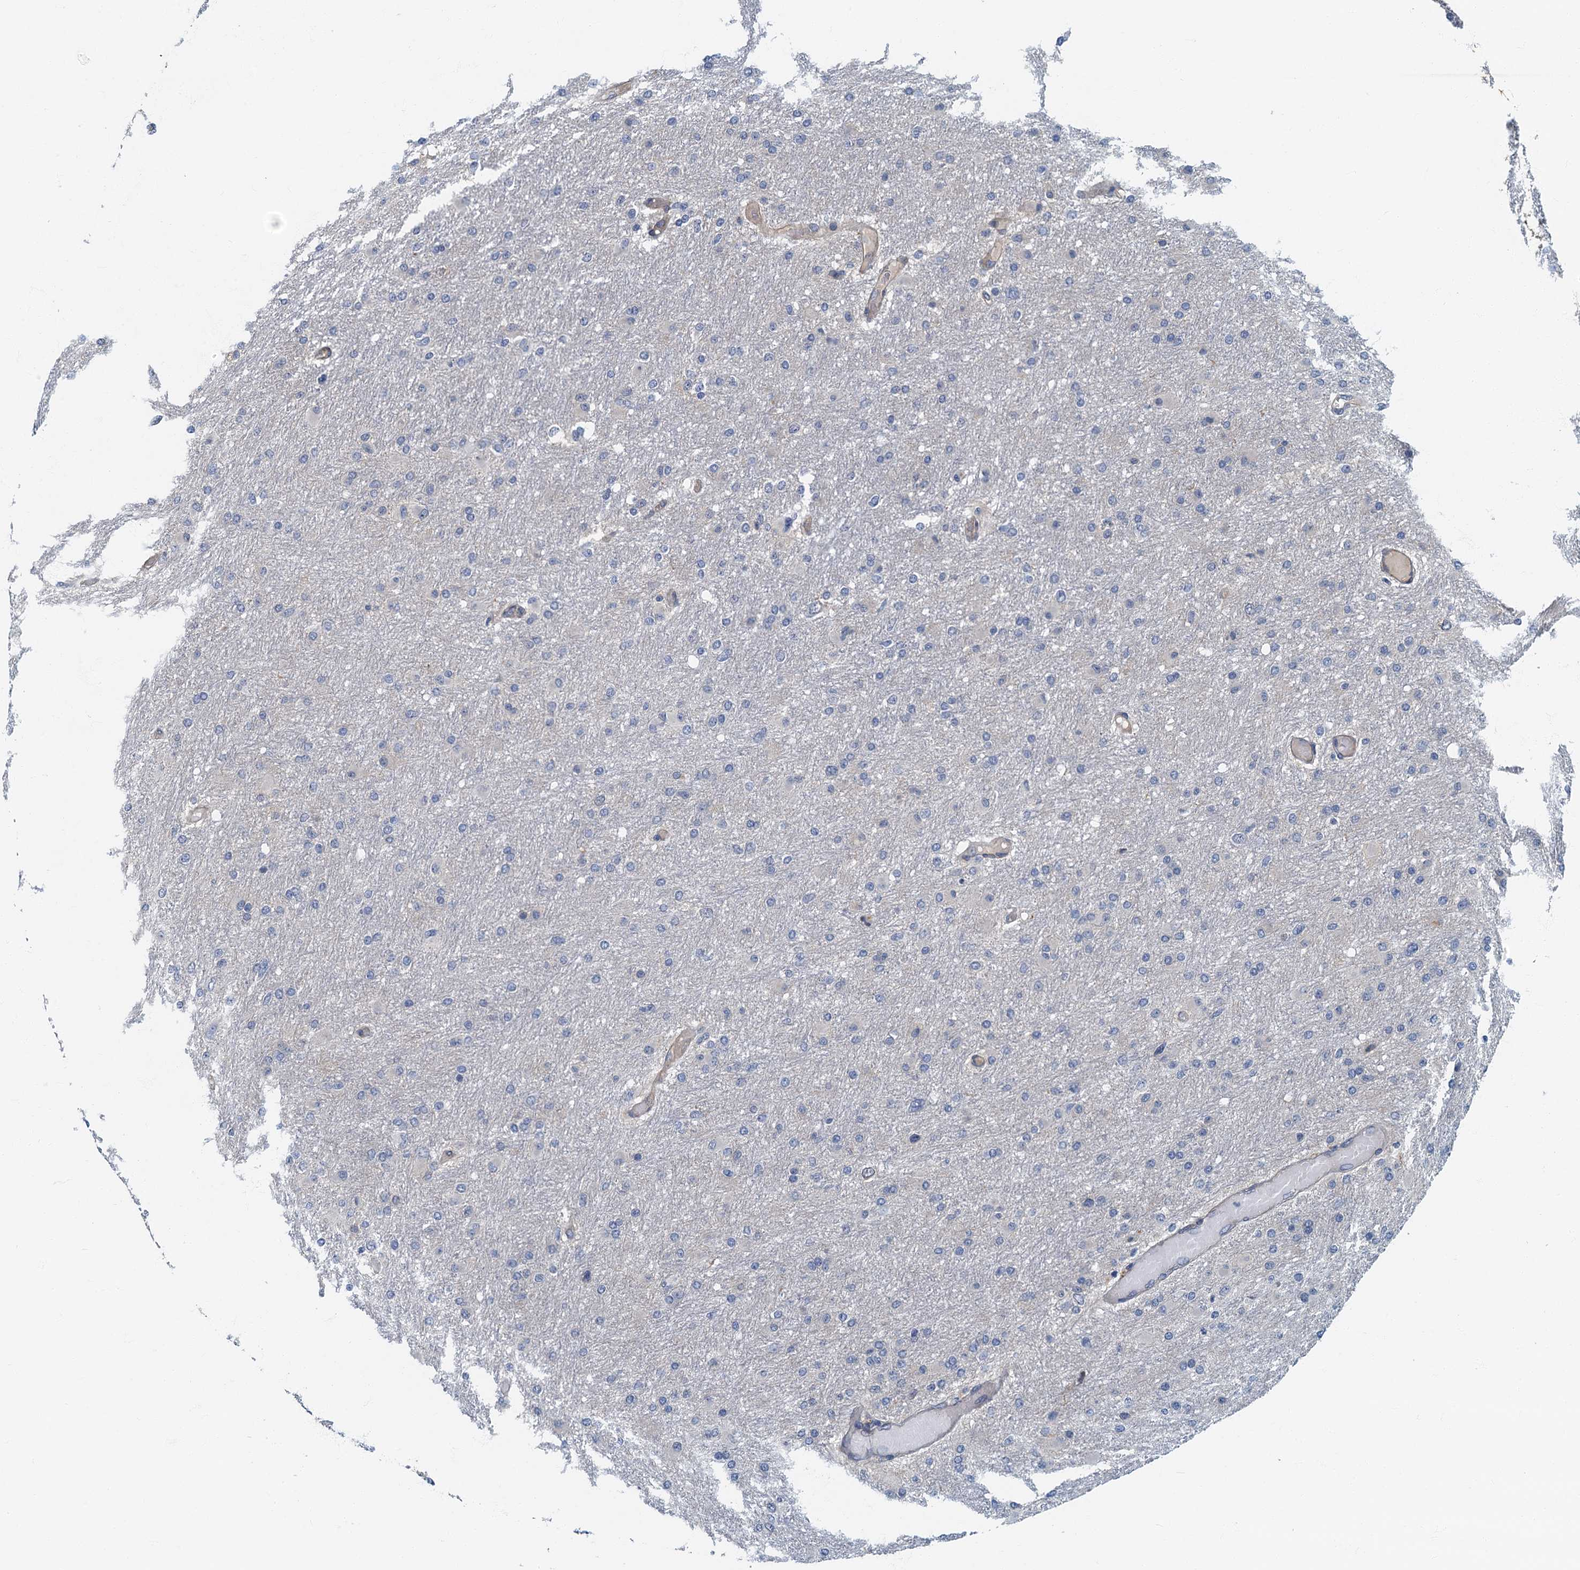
{"staining": {"intensity": "negative", "quantity": "none", "location": "none"}, "tissue": "glioma", "cell_type": "Tumor cells", "image_type": "cancer", "snomed": [{"axis": "morphology", "description": "Glioma, malignant, High grade"}, {"axis": "topography", "description": "Cerebral cortex"}], "caption": "This image is of malignant glioma (high-grade) stained with immunohistochemistry (IHC) to label a protein in brown with the nuclei are counter-stained blue. There is no positivity in tumor cells.", "gene": "CKAP2L", "patient": {"sex": "female", "age": 36}}